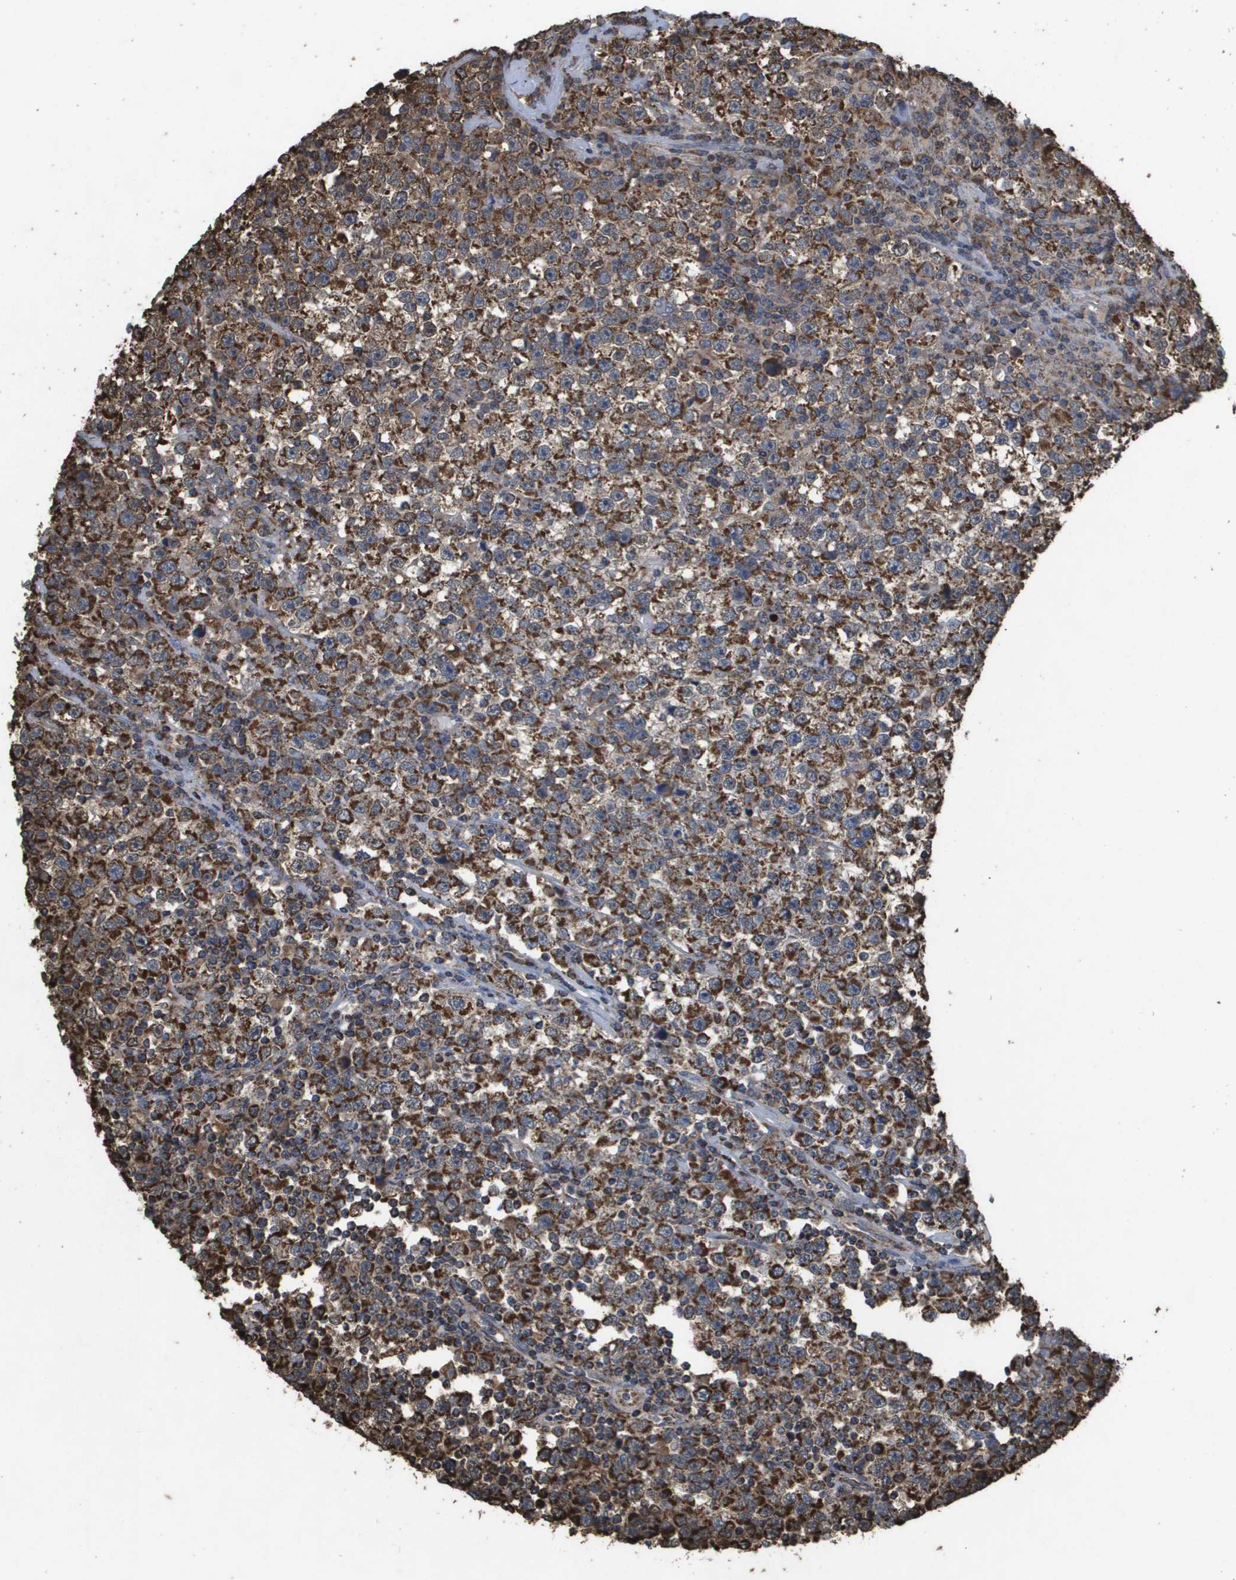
{"staining": {"intensity": "strong", "quantity": ">75%", "location": "cytoplasmic/membranous"}, "tissue": "testis cancer", "cell_type": "Tumor cells", "image_type": "cancer", "snomed": [{"axis": "morphology", "description": "Seminoma, NOS"}, {"axis": "topography", "description": "Testis"}], "caption": "High-magnification brightfield microscopy of testis cancer (seminoma) stained with DAB (brown) and counterstained with hematoxylin (blue). tumor cells exhibit strong cytoplasmic/membranous positivity is identified in approximately>75% of cells.", "gene": "HSPE1", "patient": {"sex": "male", "age": 43}}